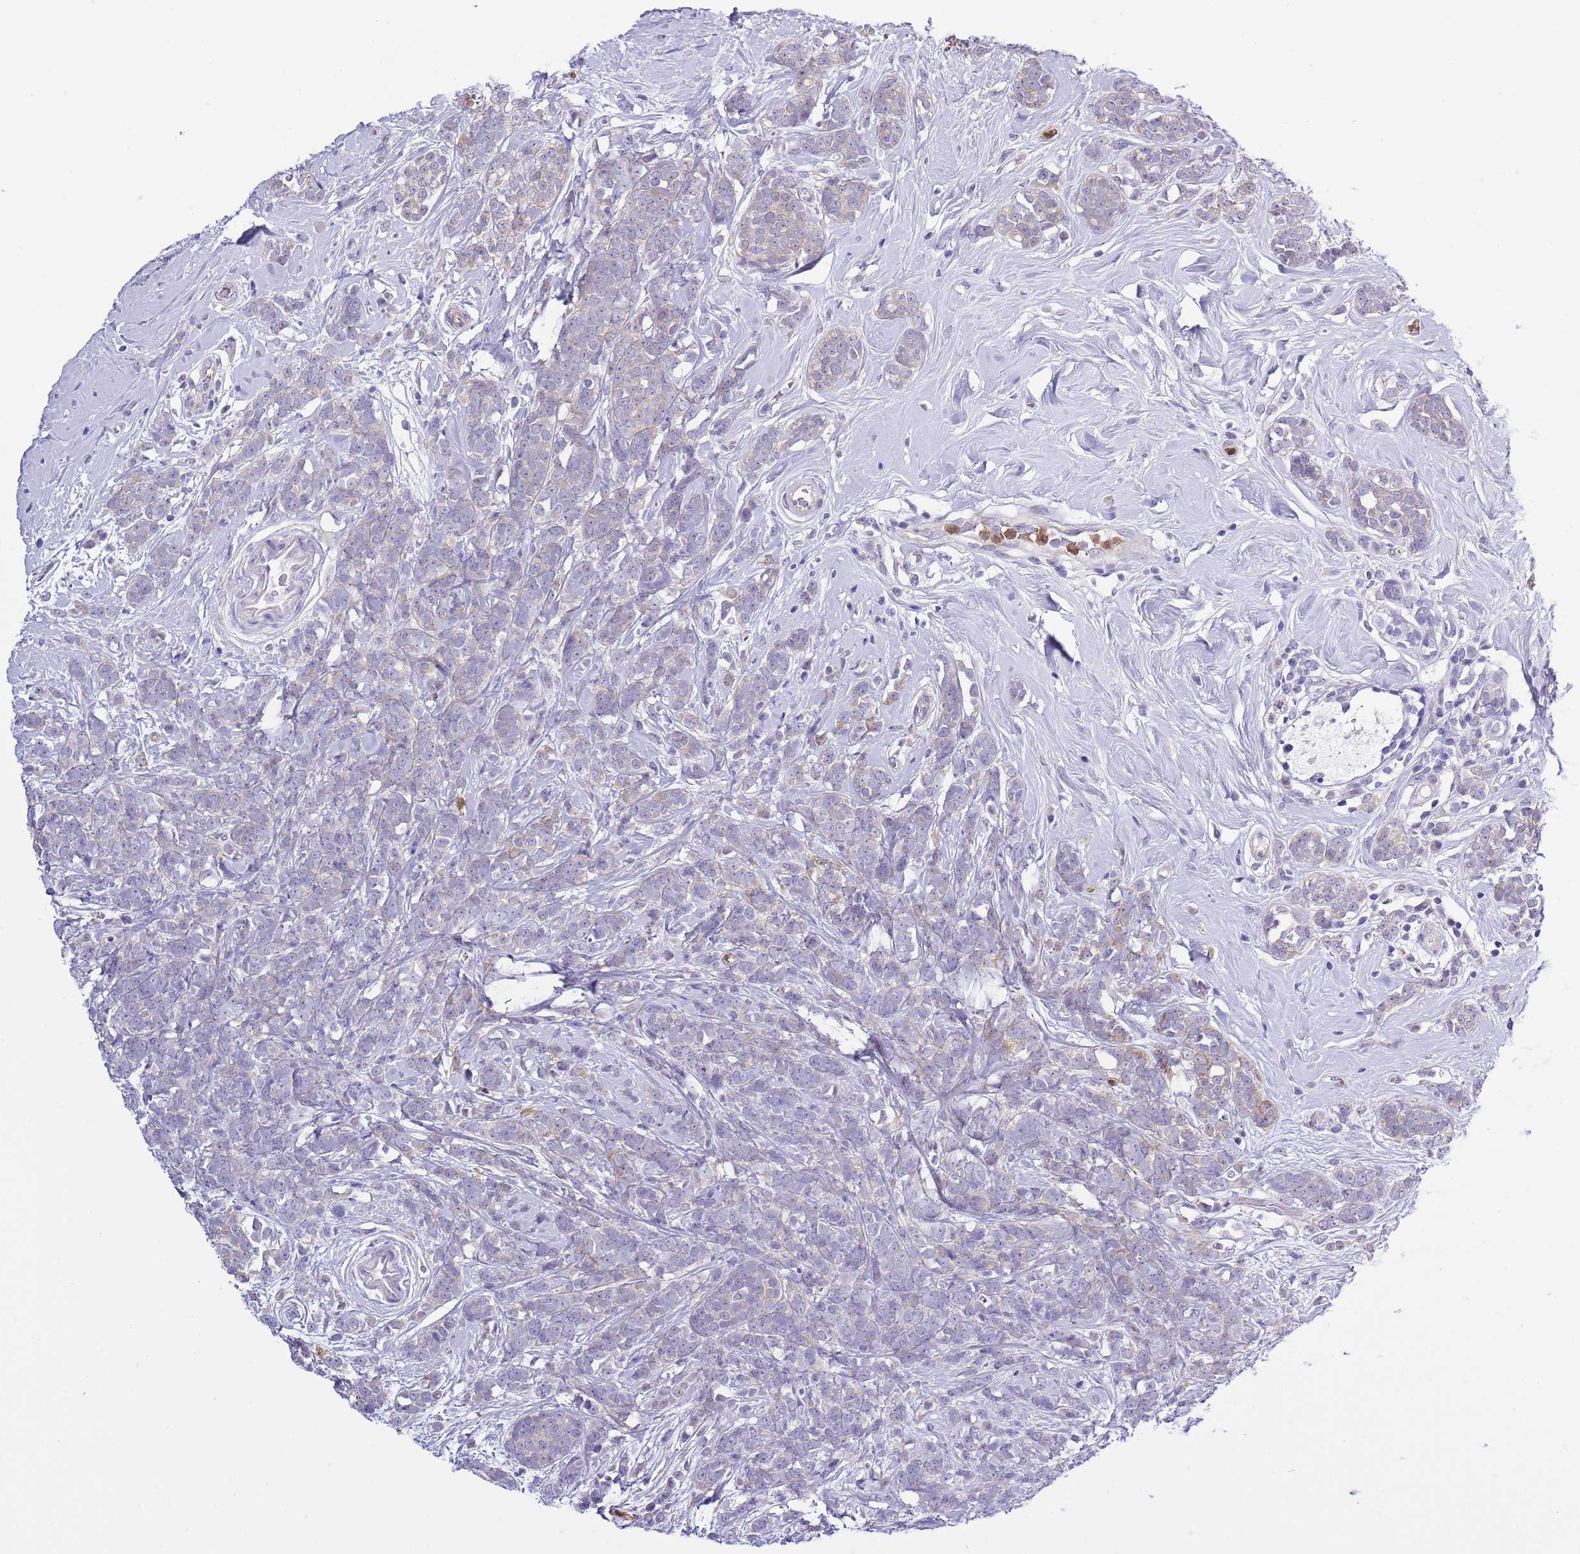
{"staining": {"intensity": "negative", "quantity": "none", "location": "none"}, "tissue": "breast cancer", "cell_type": "Tumor cells", "image_type": "cancer", "snomed": [{"axis": "morphology", "description": "Lobular carcinoma"}, {"axis": "topography", "description": "Breast"}], "caption": "Tumor cells show no significant protein positivity in breast lobular carcinoma.", "gene": "ZFP2", "patient": {"sex": "female", "age": 58}}